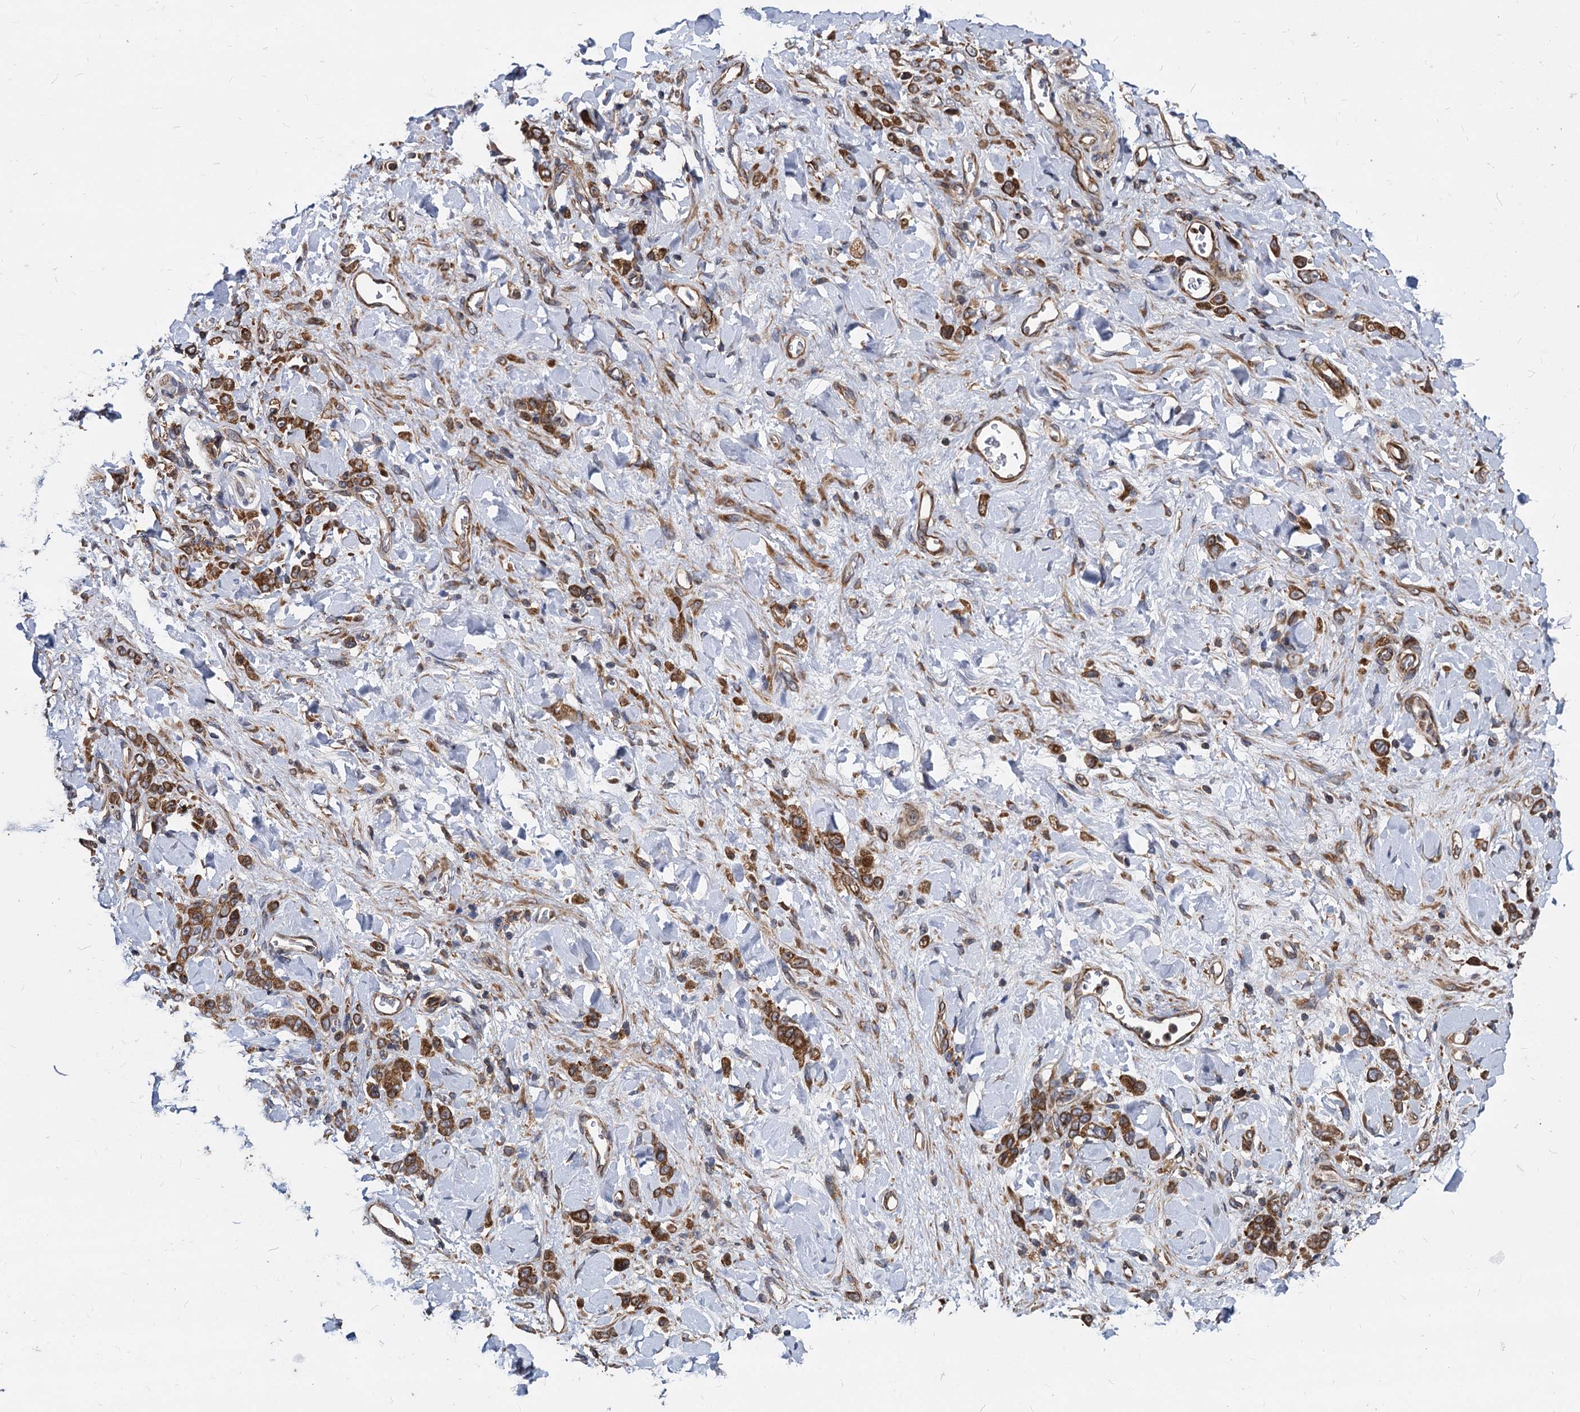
{"staining": {"intensity": "strong", "quantity": ">75%", "location": "cytoplasmic/membranous"}, "tissue": "stomach cancer", "cell_type": "Tumor cells", "image_type": "cancer", "snomed": [{"axis": "morphology", "description": "Normal tissue, NOS"}, {"axis": "morphology", "description": "Adenocarcinoma, NOS"}, {"axis": "topography", "description": "Stomach"}], "caption": "Human stomach cancer stained with a brown dye demonstrates strong cytoplasmic/membranous positive staining in about >75% of tumor cells.", "gene": "STIM1", "patient": {"sex": "male", "age": 82}}